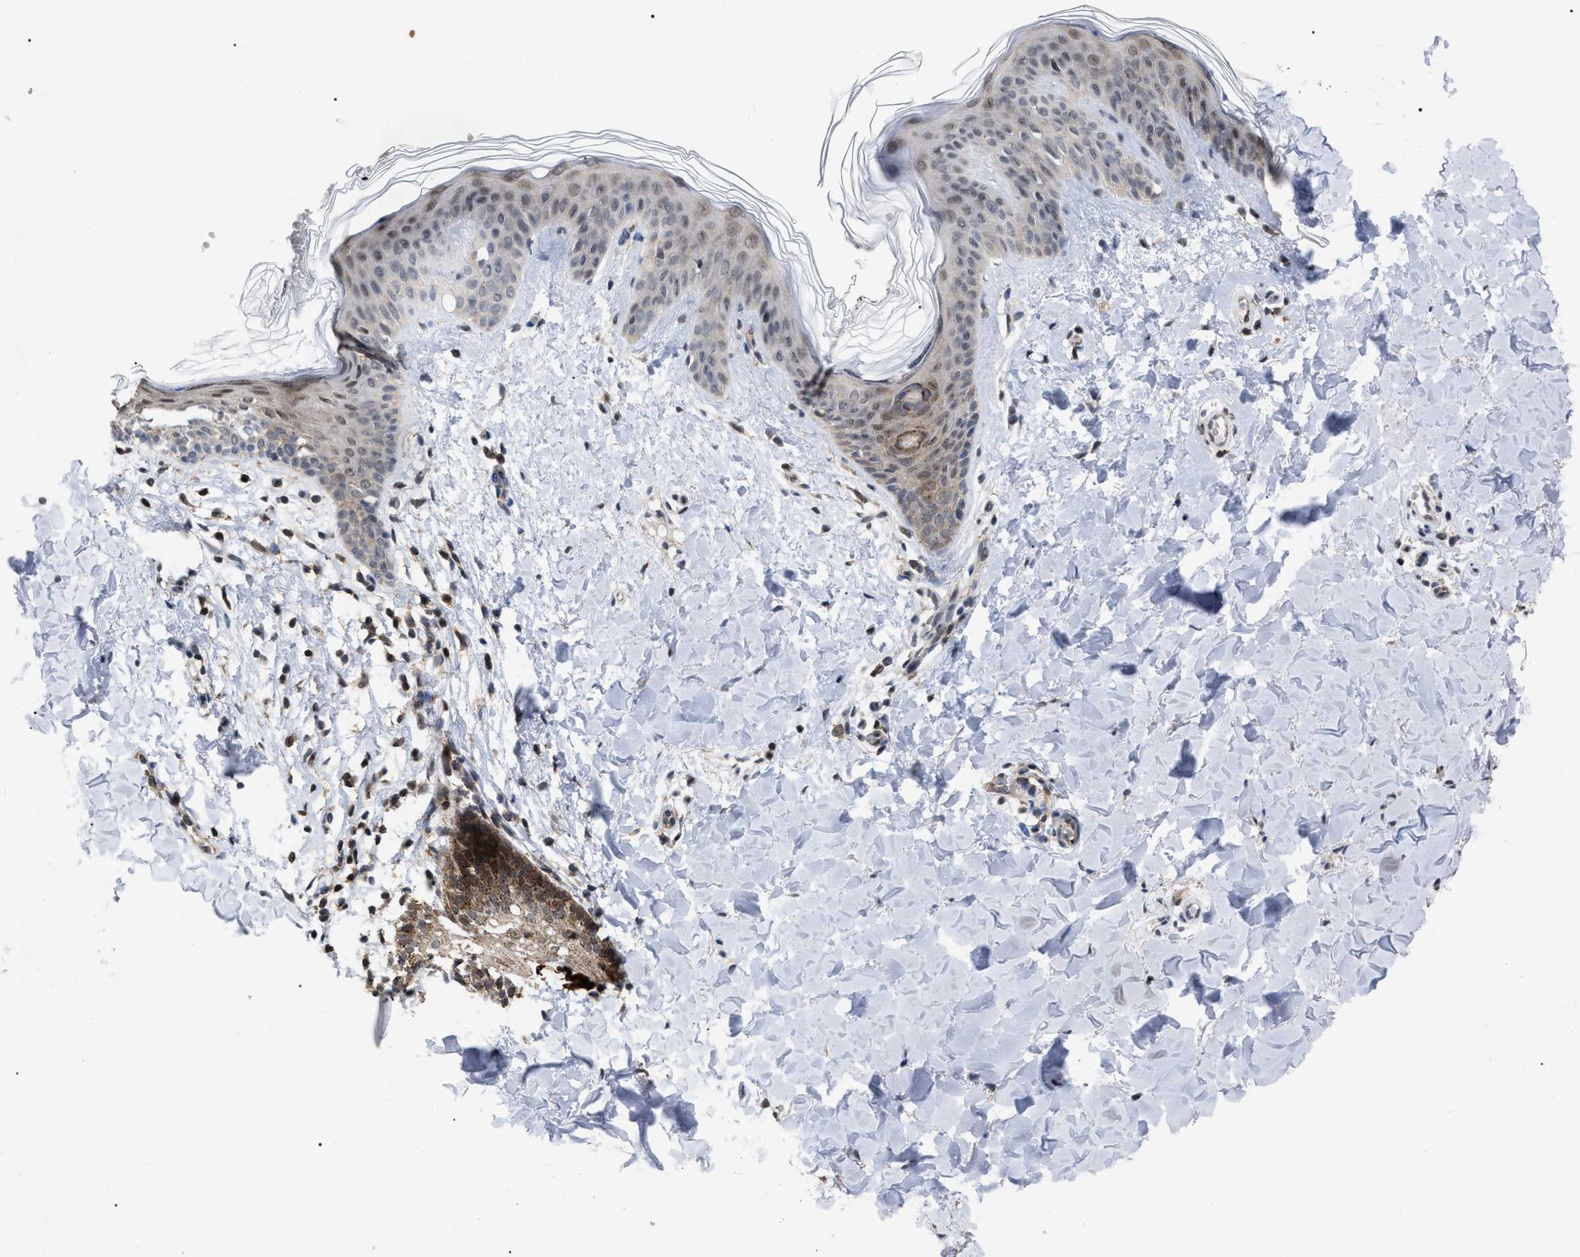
{"staining": {"intensity": "weak", "quantity": ">75%", "location": "nuclear"}, "tissue": "skin", "cell_type": "Fibroblasts", "image_type": "normal", "snomed": [{"axis": "morphology", "description": "Normal tissue, NOS"}, {"axis": "topography", "description": "Skin"}], "caption": "Skin stained with IHC exhibits weak nuclear expression in approximately >75% of fibroblasts. (DAB IHC, brown staining for protein, blue staining for nuclei).", "gene": "UPF1", "patient": {"sex": "female", "age": 17}}